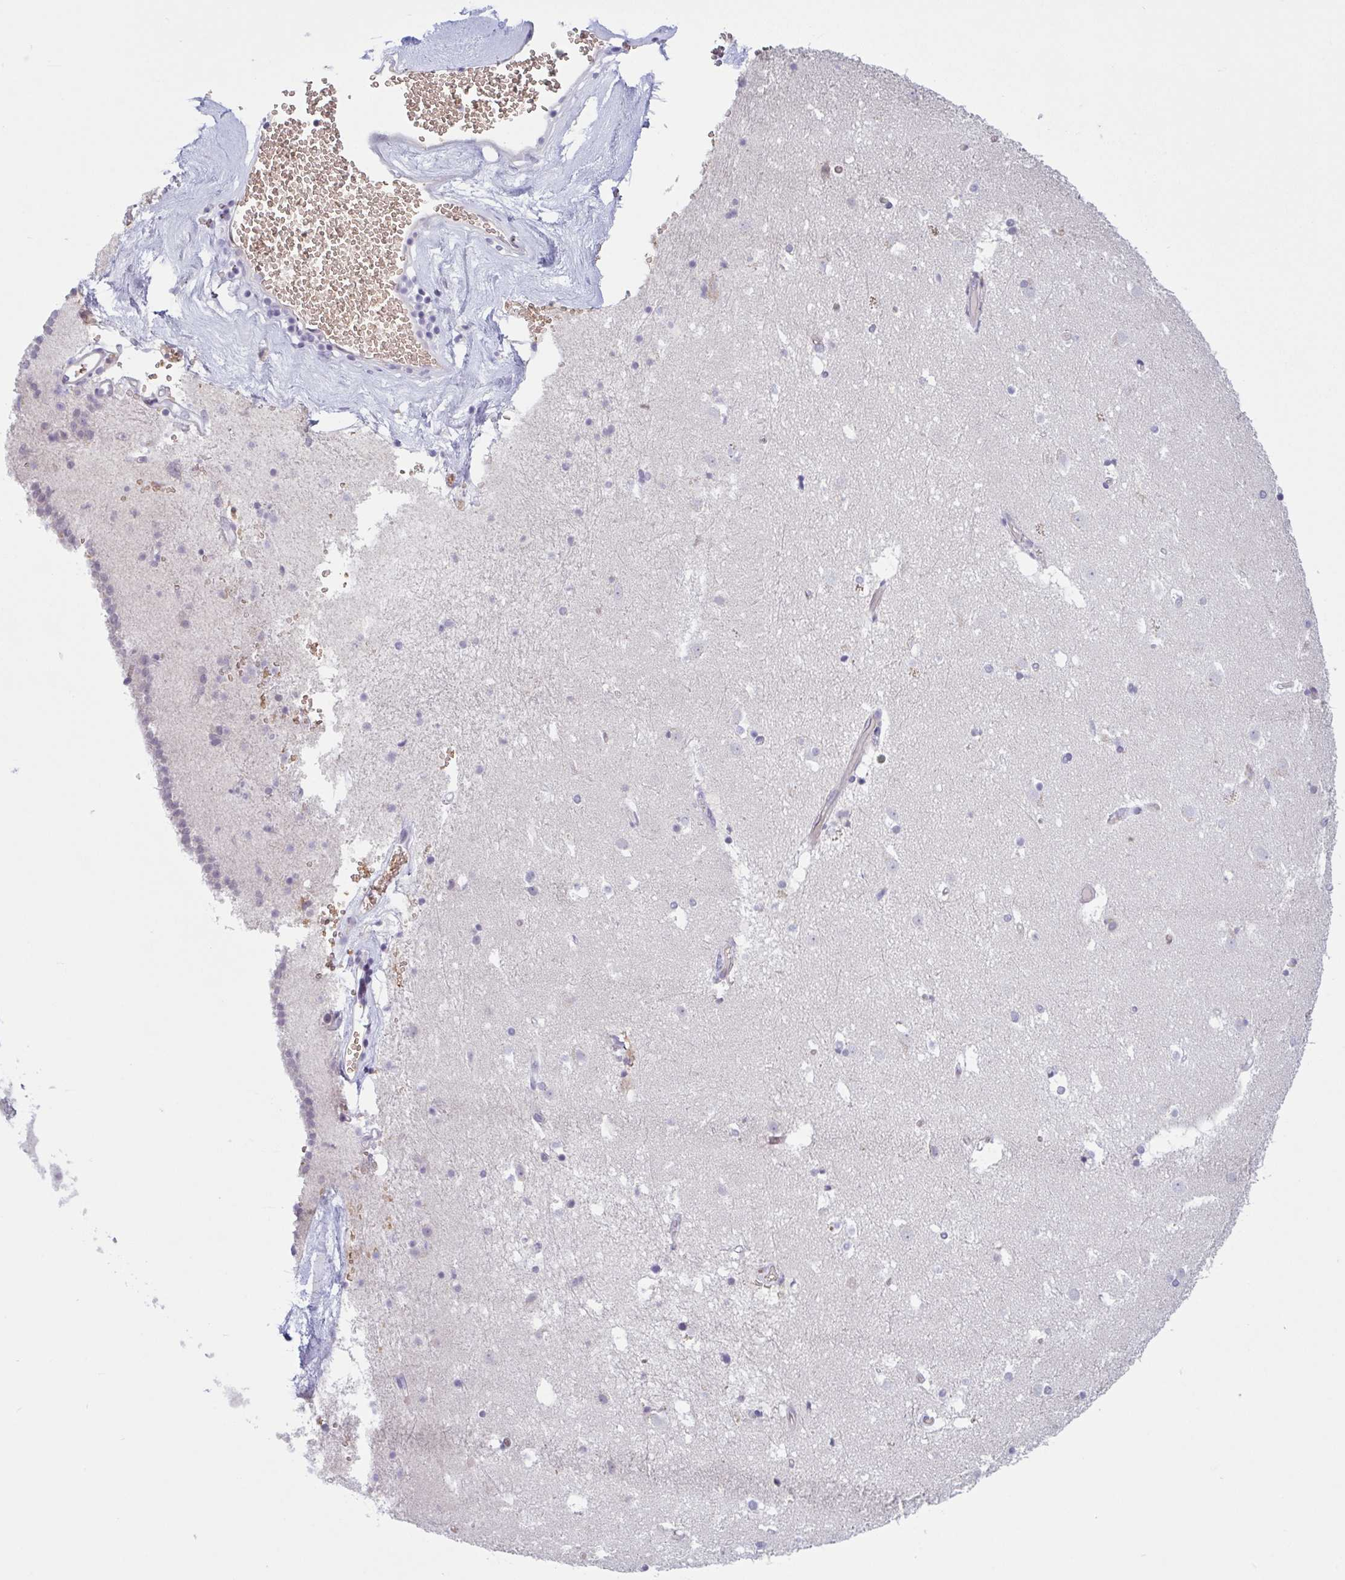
{"staining": {"intensity": "negative", "quantity": "none", "location": "none"}, "tissue": "caudate", "cell_type": "Glial cells", "image_type": "normal", "snomed": [{"axis": "morphology", "description": "Normal tissue, NOS"}, {"axis": "topography", "description": "Lateral ventricle wall"}], "caption": "Immunohistochemistry photomicrograph of normal human caudate stained for a protein (brown), which displays no expression in glial cells.", "gene": "RHAG", "patient": {"sex": "male", "age": 37}}